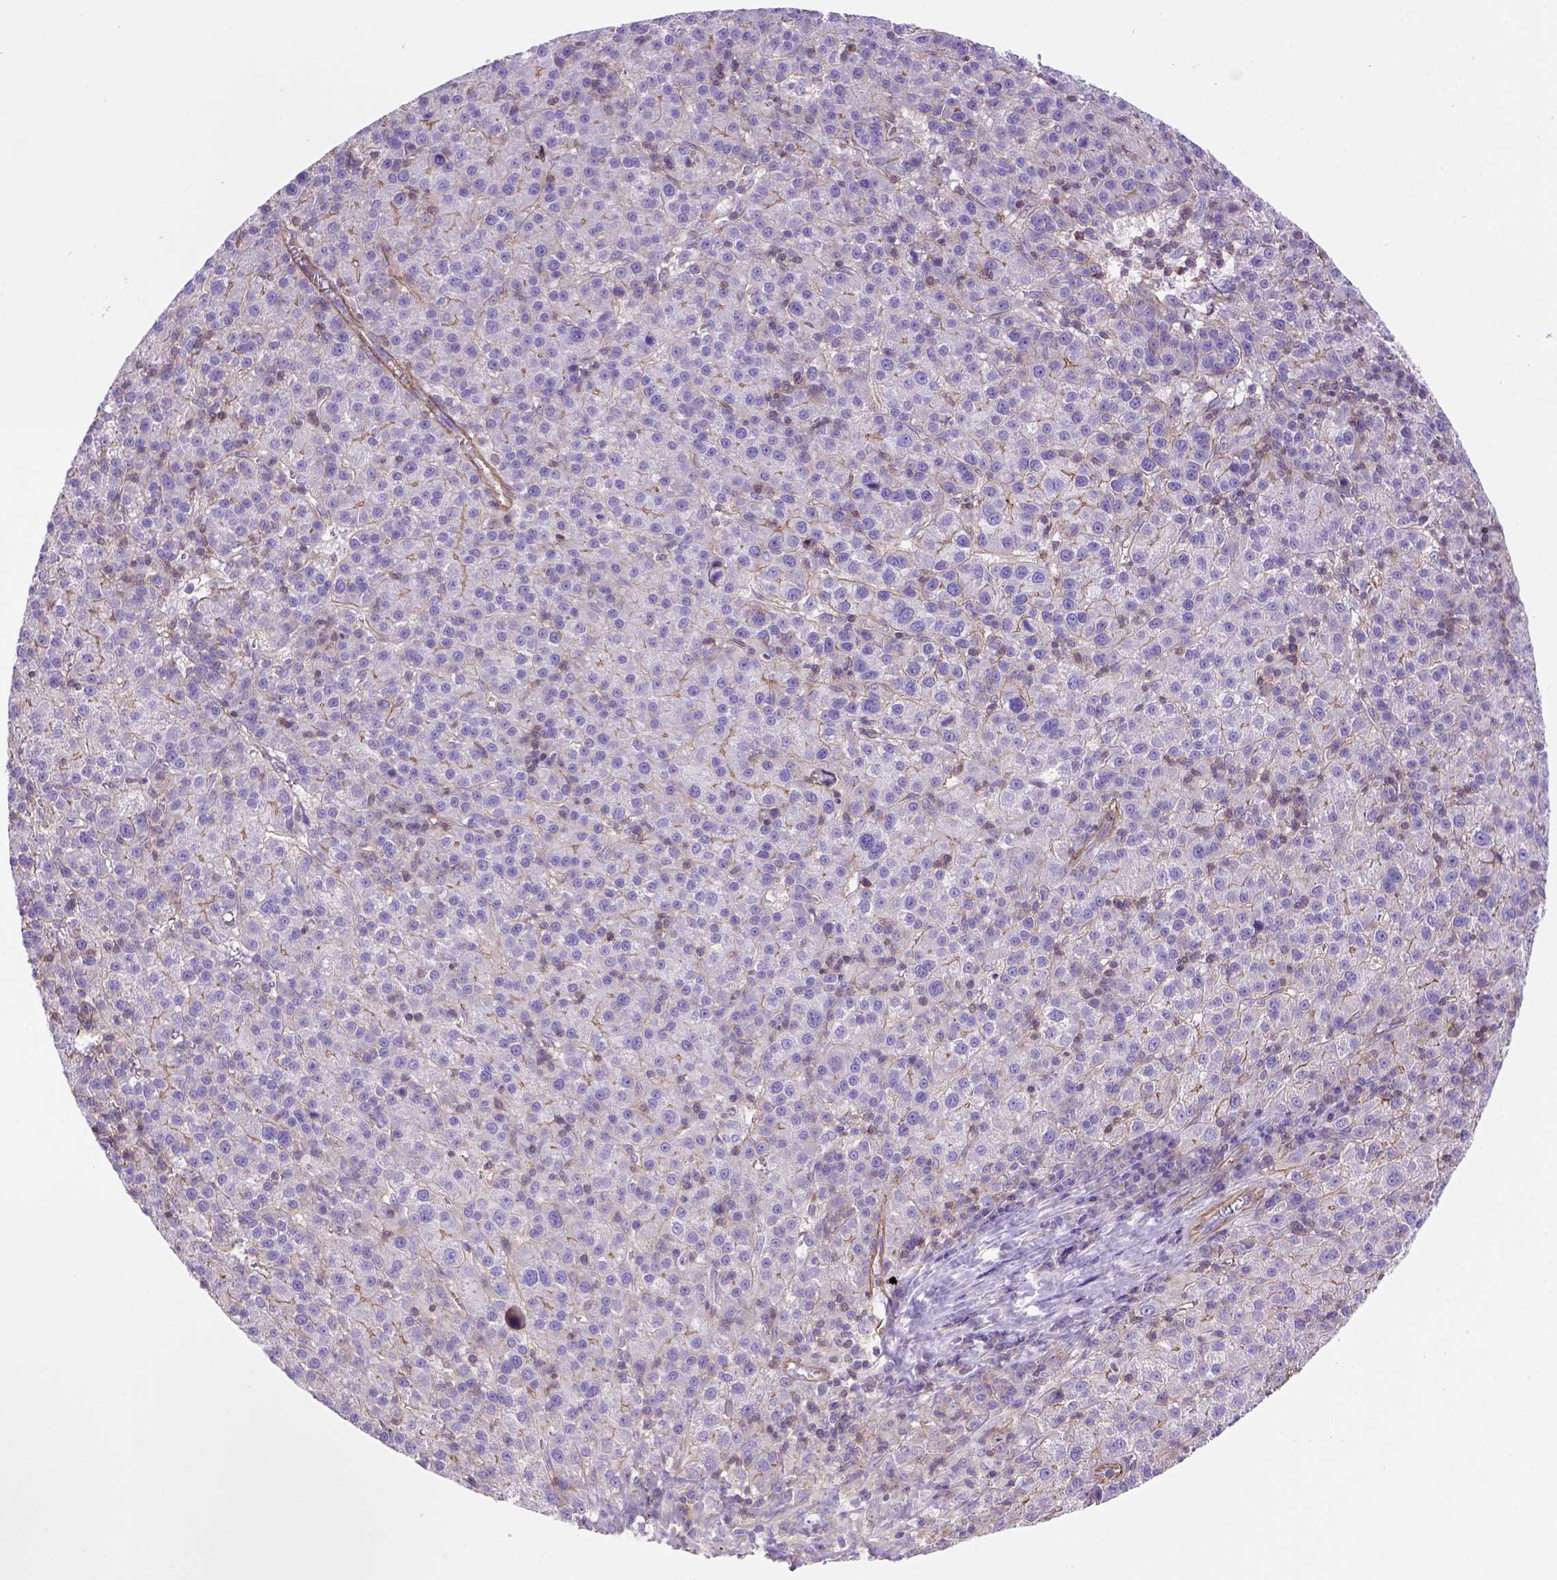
{"staining": {"intensity": "moderate", "quantity": "25%-75%", "location": "cytoplasmic/membranous"}, "tissue": "liver cancer", "cell_type": "Tumor cells", "image_type": "cancer", "snomed": [{"axis": "morphology", "description": "Carcinoma, Hepatocellular, NOS"}, {"axis": "topography", "description": "Liver"}], "caption": "Protein expression by immunohistochemistry (IHC) shows moderate cytoplasmic/membranous positivity in about 25%-75% of tumor cells in hepatocellular carcinoma (liver). Using DAB (brown) and hematoxylin (blue) stains, captured at high magnification using brightfield microscopy.", "gene": "PEX12", "patient": {"sex": "female", "age": 60}}